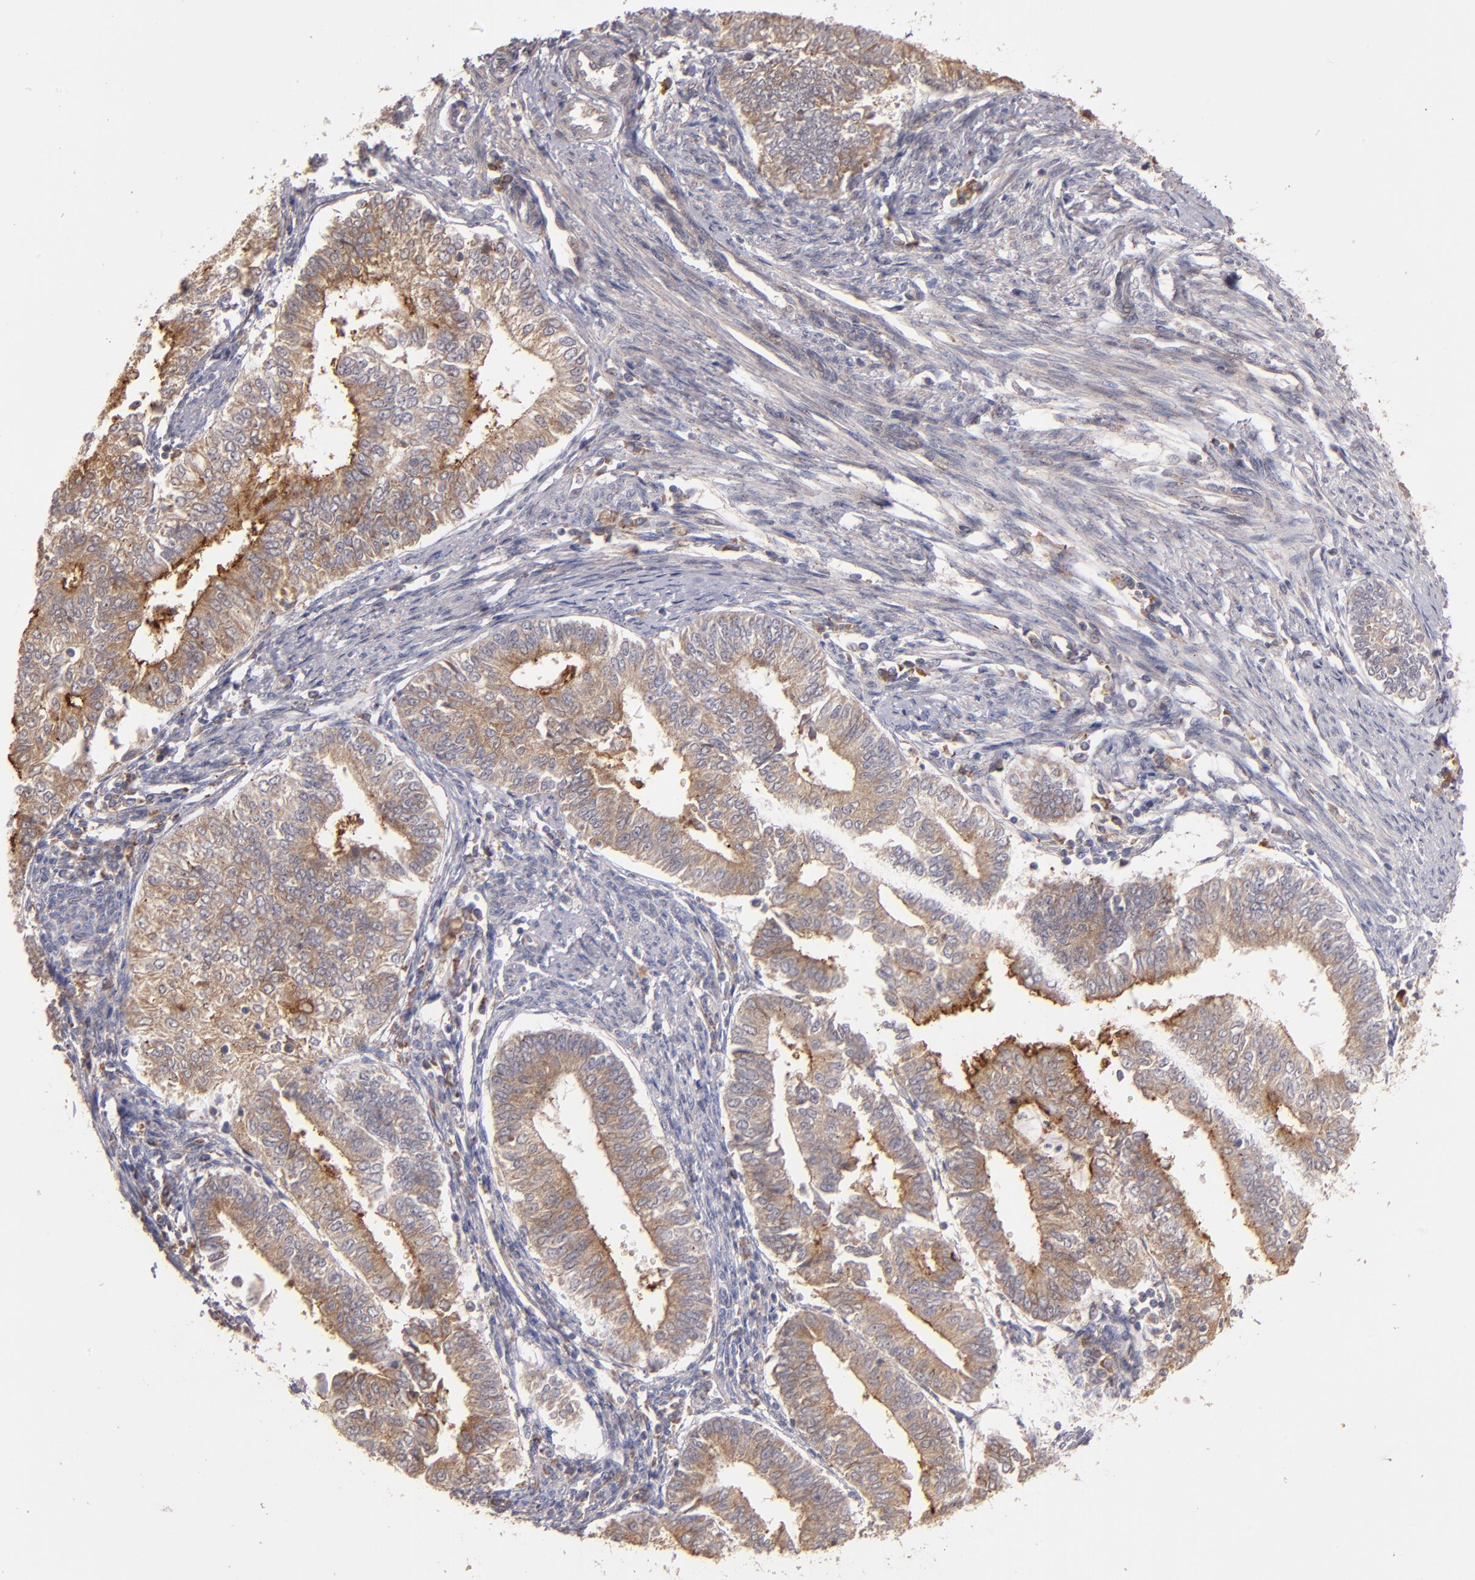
{"staining": {"intensity": "moderate", "quantity": ">75%", "location": "cytoplasmic/membranous"}, "tissue": "endometrial cancer", "cell_type": "Tumor cells", "image_type": "cancer", "snomed": [{"axis": "morphology", "description": "Adenocarcinoma, NOS"}, {"axis": "topography", "description": "Endometrium"}], "caption": "Brown immunohistochemical staining in human endometrial cancer reveals moderate cytoplasmic/membranous positivity in about >75% of tumor cells. The protein is stained brown, and the nuclei are stained in blue (DAB (3,3'-diaminobenzidine) IHC with brightfield microscopy, high magnification).", "gene": "IFIH1", "patient": {"sex": "female", "age": 66}}